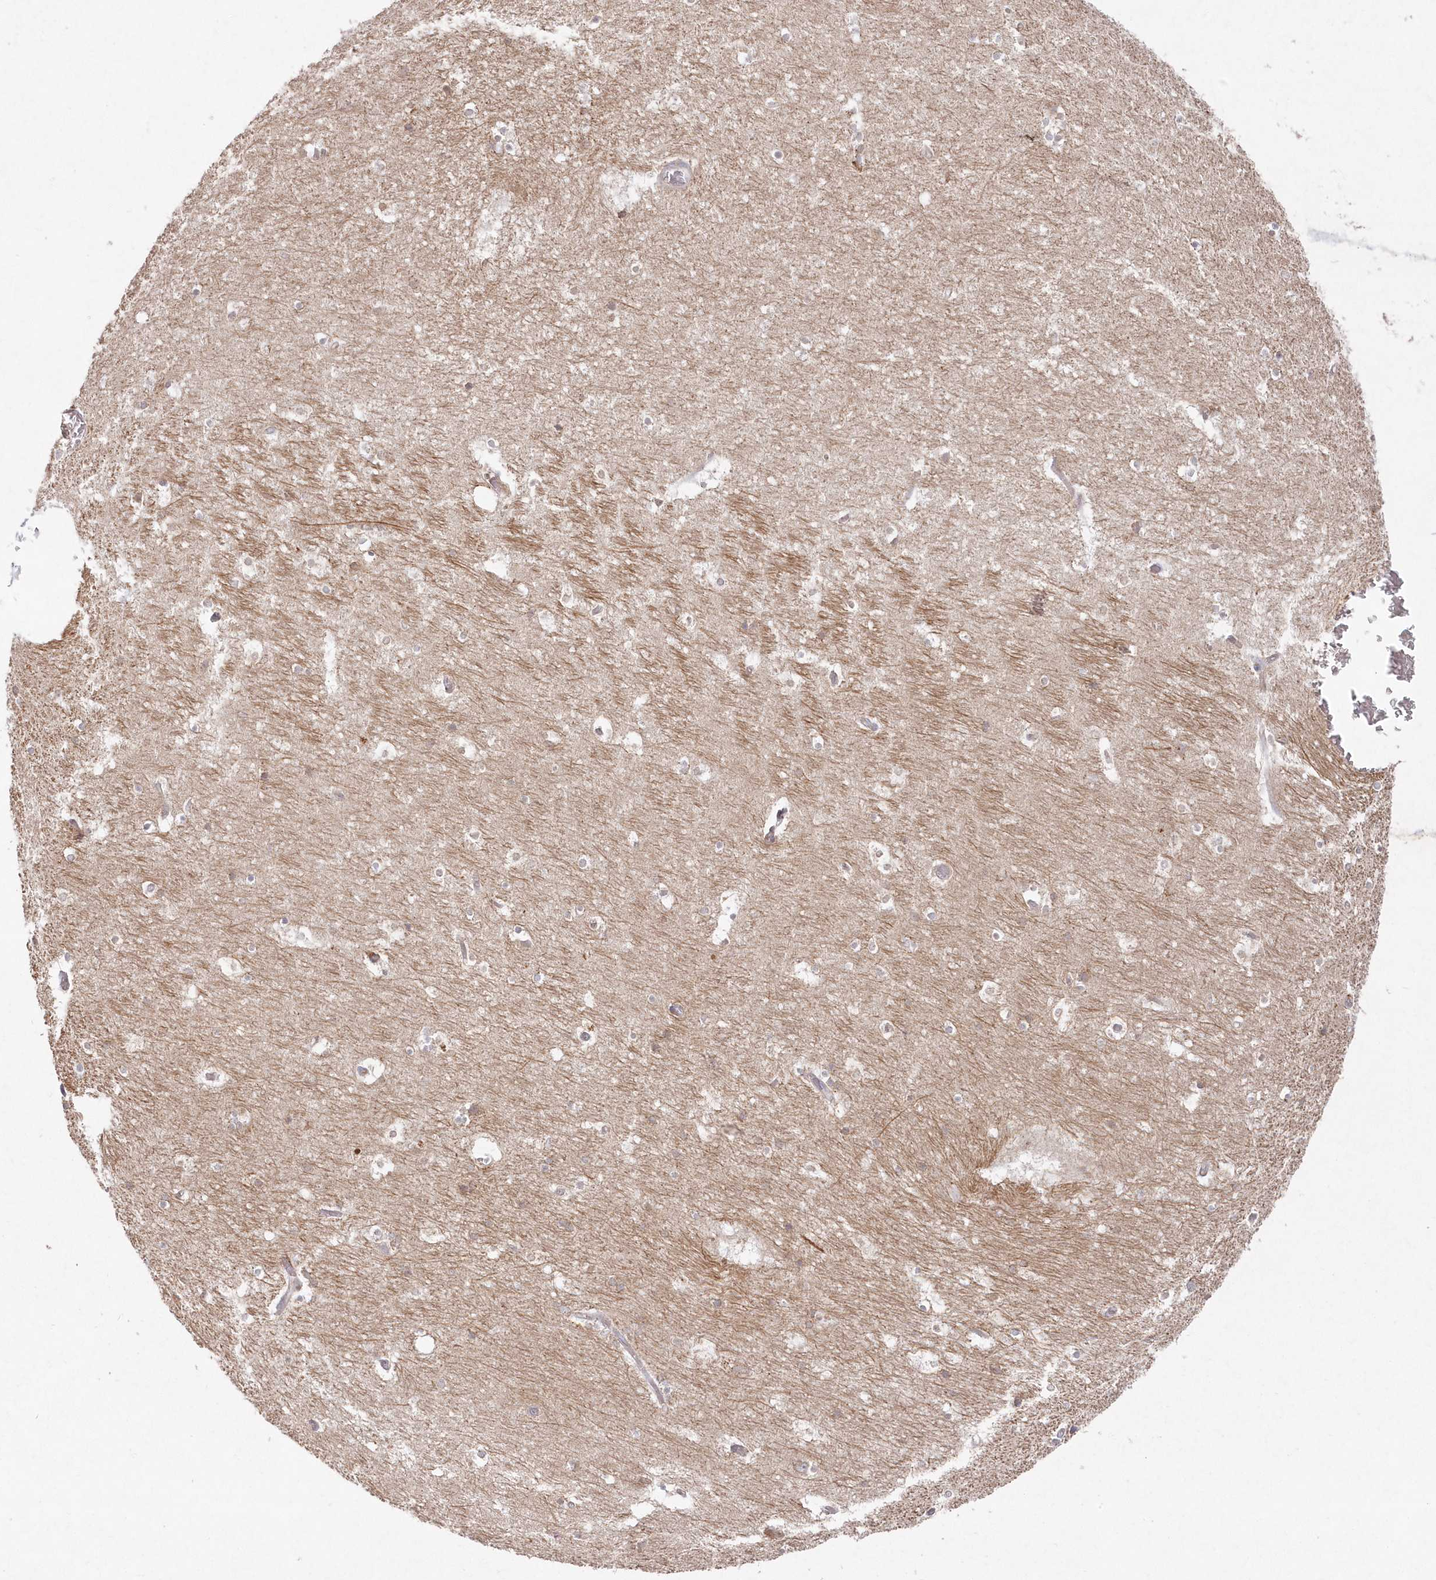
{"staining": {"intensity": "moderate", "quantity": "<25%", "location": "cytoplasmic/membranous"}, "tissue": "hippocampus", "cell_type": "Glial cells", "image_type": "normal", "snomed": [{"axis": "morphology", "description": "Normal tissue, NOS"}, {"axis": "topography", "description": "Hippocampus"}], "caption": "Glial cells show low levels of moderate cytoplasmic/membranous positivity in about <25% of cells in normal human hippocampus. (DAB = brown stain, brightfield microscopy at high magnification).", "gene": "ARSB", "patient": {"sex": "female", "age": 52}}